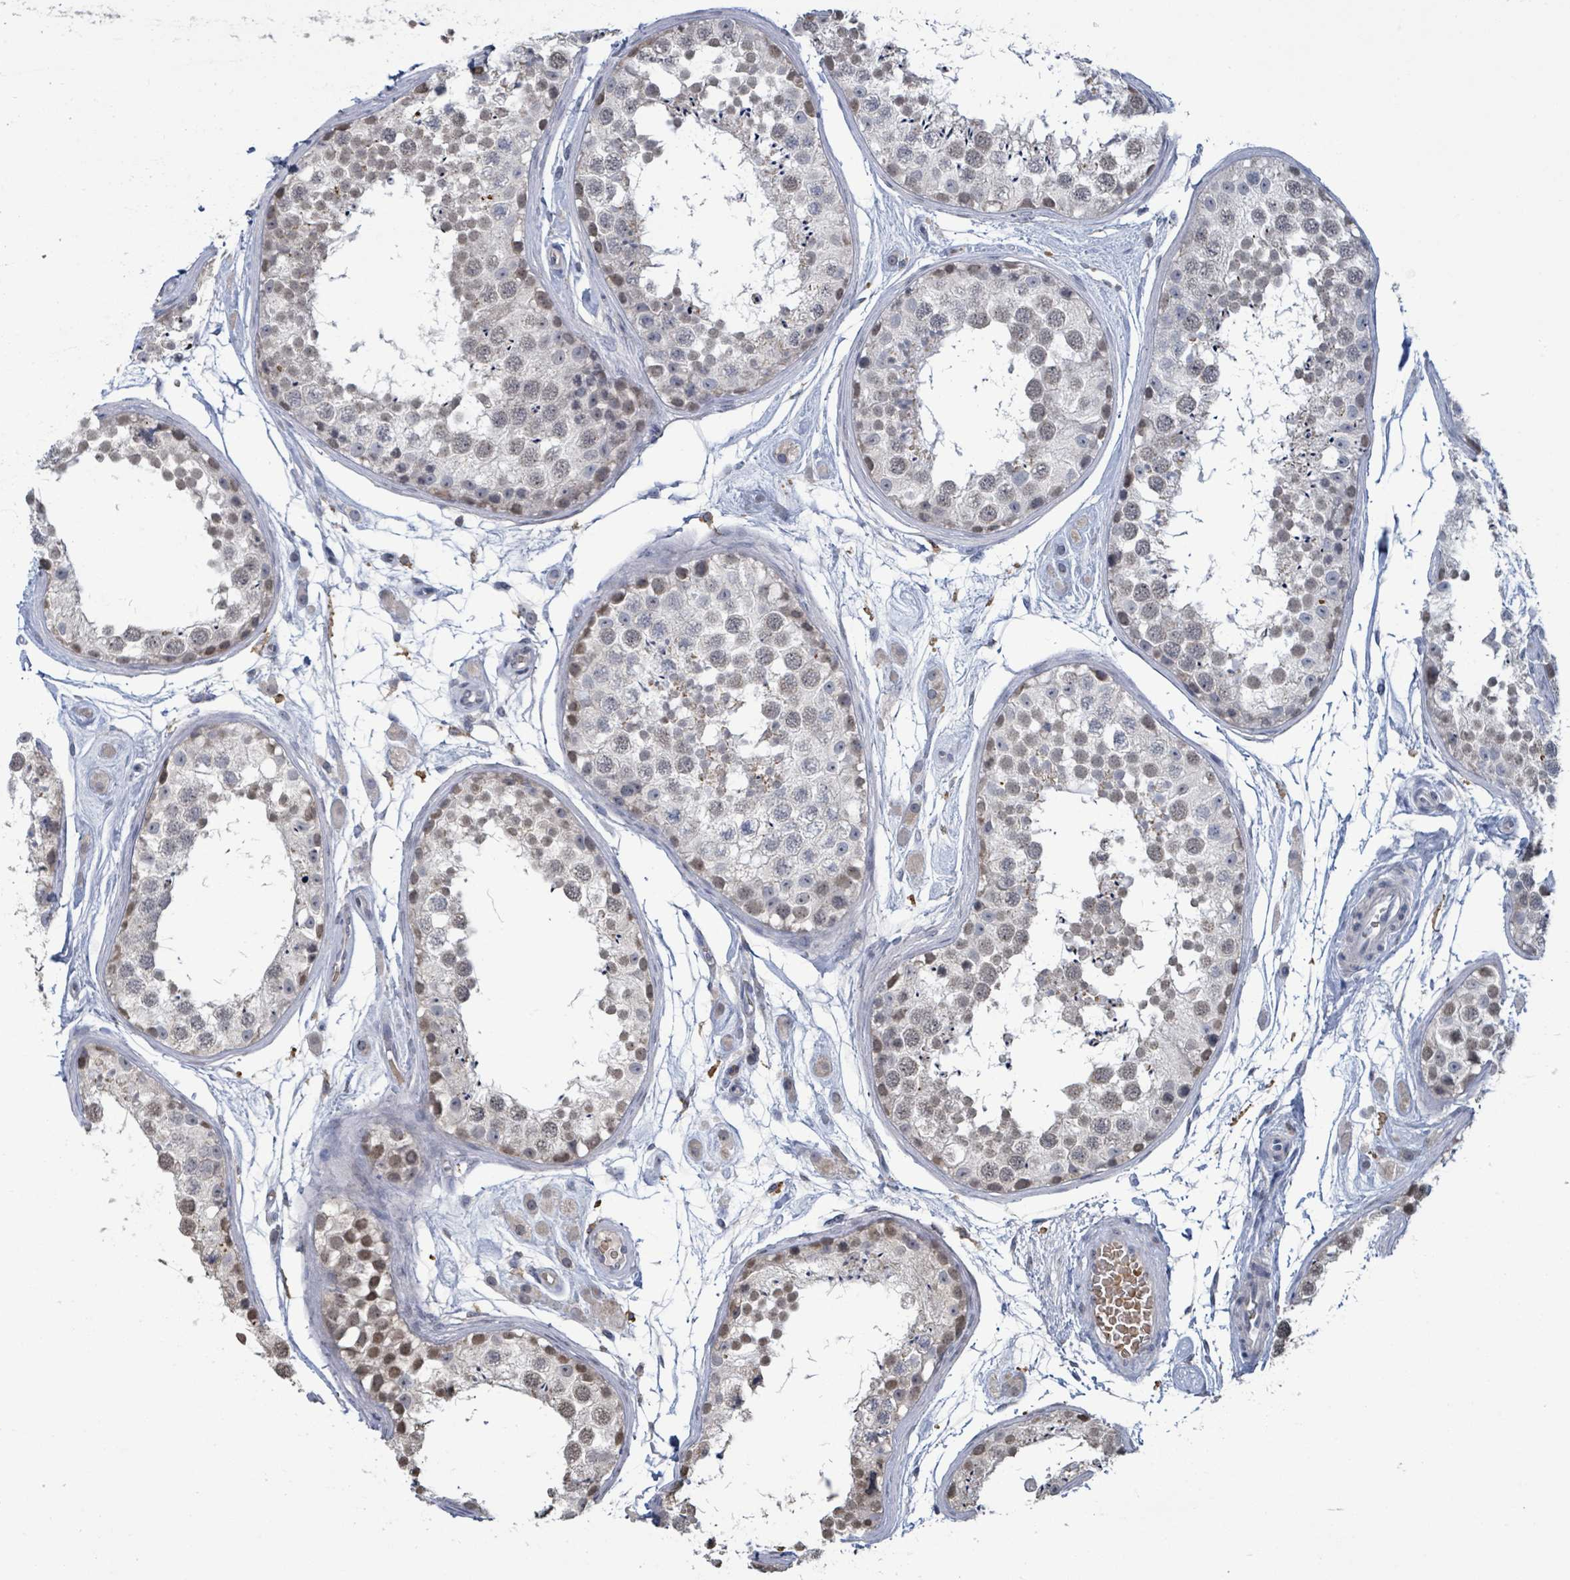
{"staining": {"intensity": "weak", "quantity": "25%-75%", "location": "cytoplasmic/membranous,nuclear"}, "tissue": "testis", "cell_type": "Cells in seminiferous ducts", "image_type": "normal", "snomed": [{"axis": "morphology", "description": "Normal tissue, NOS"}, {"axis": "topography", "description": "Testis"}], "caption": "Testis stained with immunohistochemistry exhibits weak cytoplasmic/membranous,nuclear staining in approximately 25%-75% of cells in seminiferous ducts.", "gene": "SEBOX", "patient": {"sex": "male", "age": 25}}